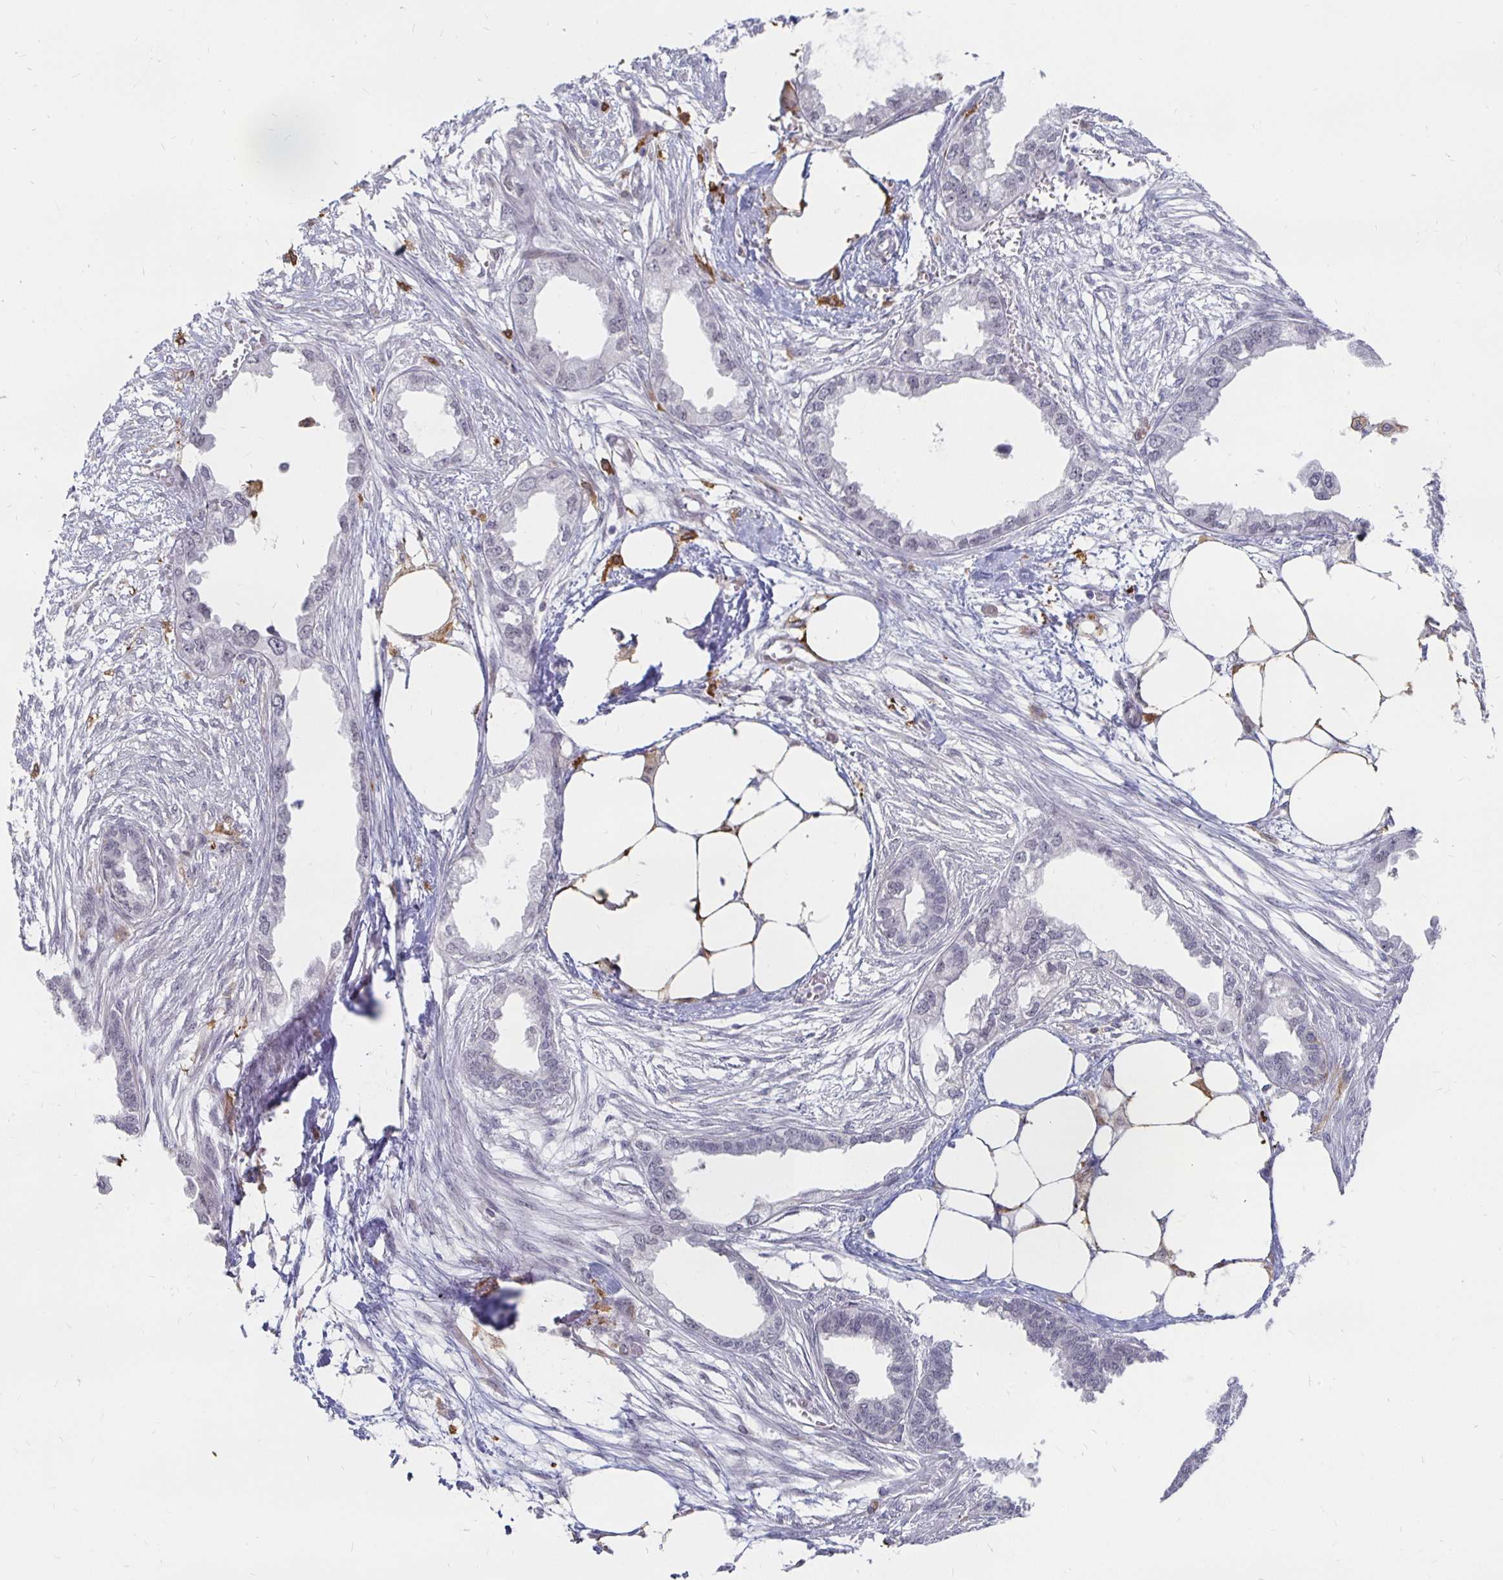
{"staining": {"intensity": "negative", "quantity": "none", "location": "none"}, "tissue": "endometrial cancer", "cell_type": "Tumor cells", "image_type": "cancer", "snomed": [{"axis": "morphology", "description": "Adenocarcinoma, NOS"}, {"axis": "morphology", "description": "Adenocarcinoma, metastatic, NOS"}, {"axis": "topography", "description": "Adipose tissue"}, {"axis": "topography", "description": "Endometrium"}], "caption": "Tumor cells show no significant positivity in adenocarcinoma (endometrial). (DAB (3,3'-diaminobenzidine) IHC visualized using brightfield microscopy, high magnification).", "gene": "CCDC85A", "patient": {"sex": "female", "age": 67}}